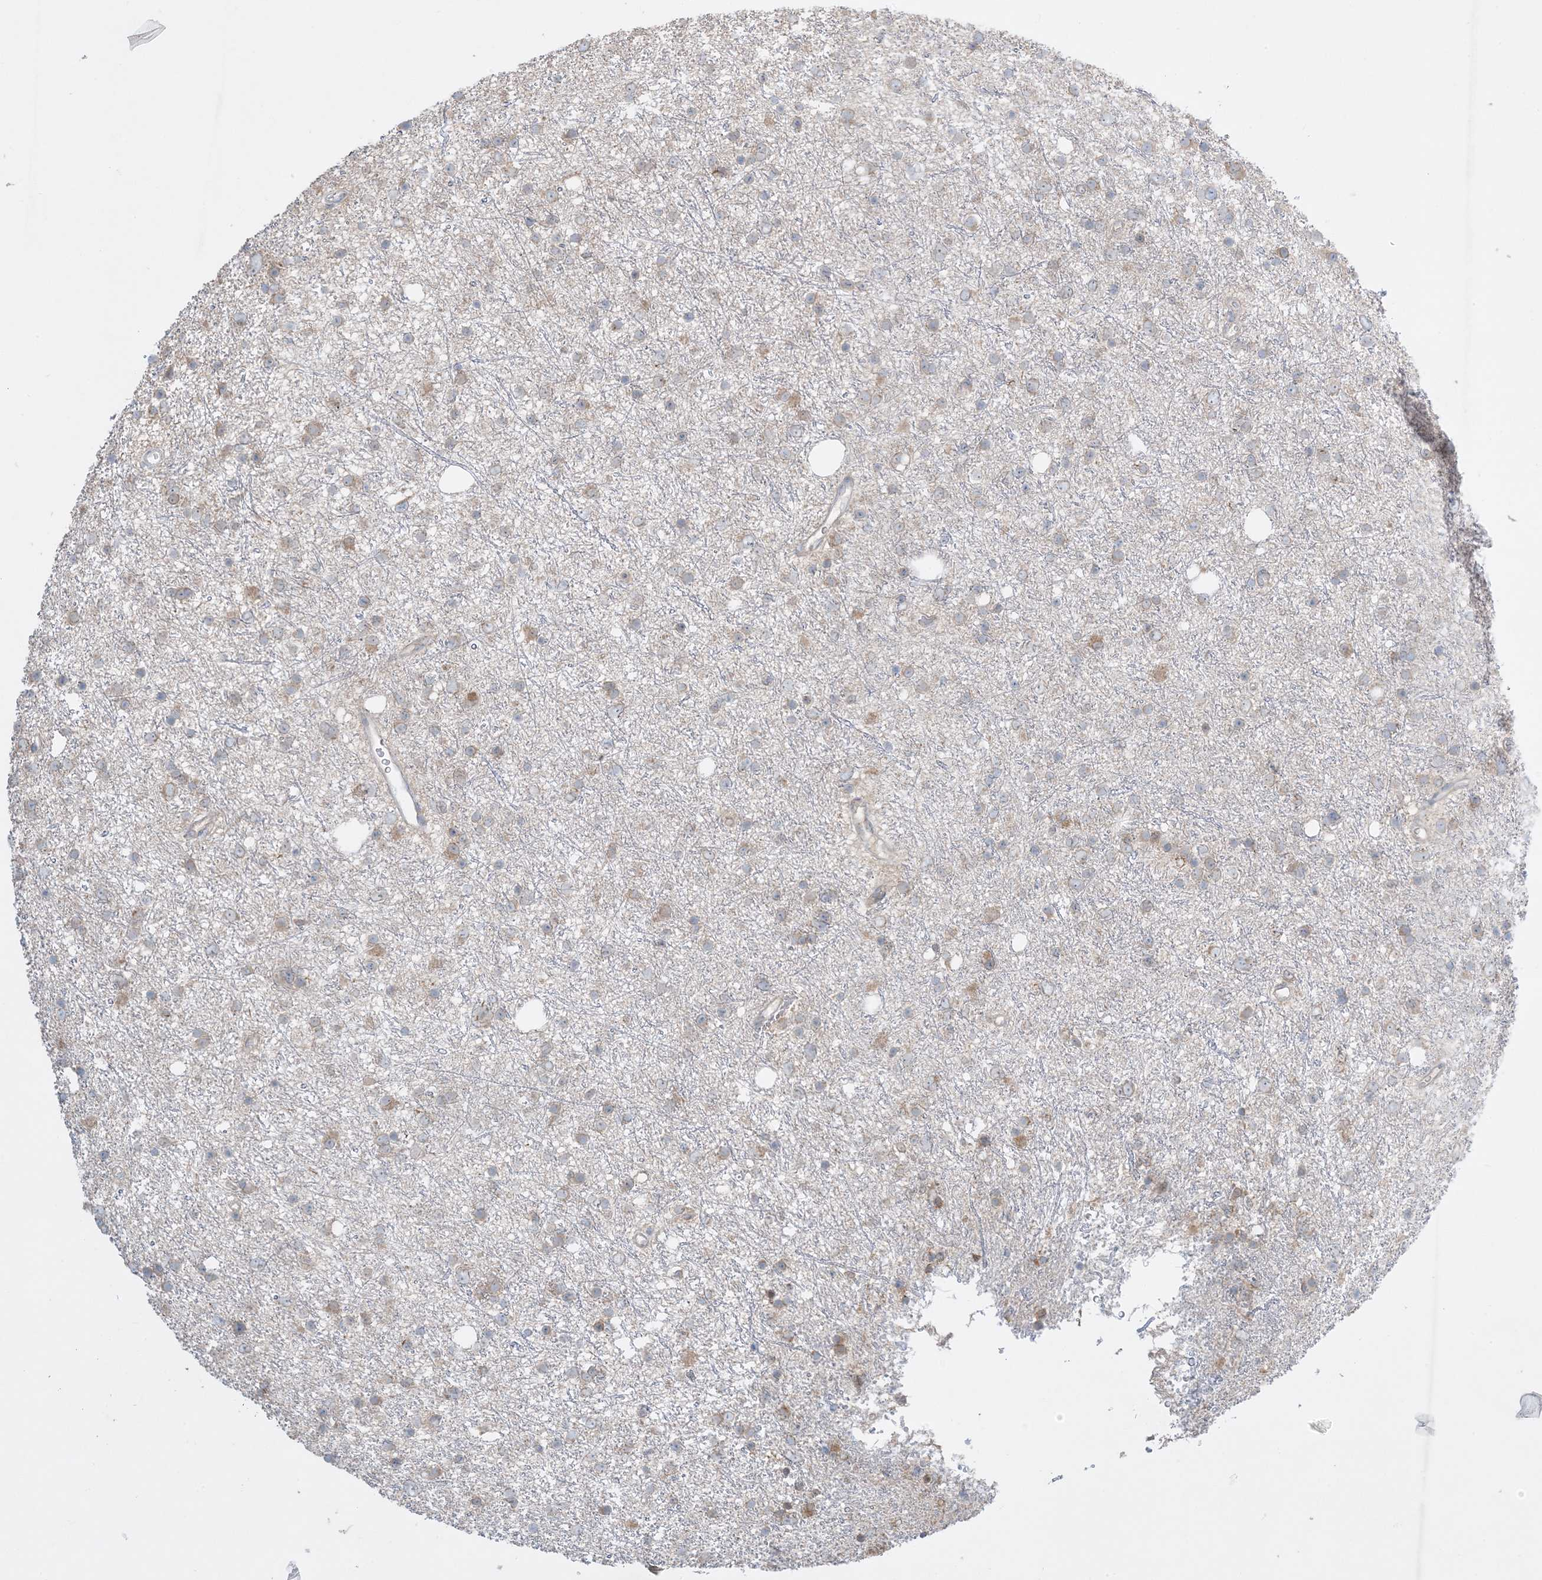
{"staining": {"intensity": "weak", "quantity": "25%-75%", "location": "cytoplasmic/membranous"}, "tissue": "glioma", "cell_type": "Tumor cells", "image_type": "cancer", "snomed": [{"axis": "morphology", "description": "Glioma, malignant, Low grade"}, {"axis": "topography", "description": "Cerebral cortex"}], "caption": "Immunohistochemical staining of human malignant glioma (low-grade) exhibits low levels of weak cytoplasmic/membranous protein positivity in approximately 25%-75% of tumor cells.", "gene": "MMGT1", "patient": {"sex": "female", "age": 39}}